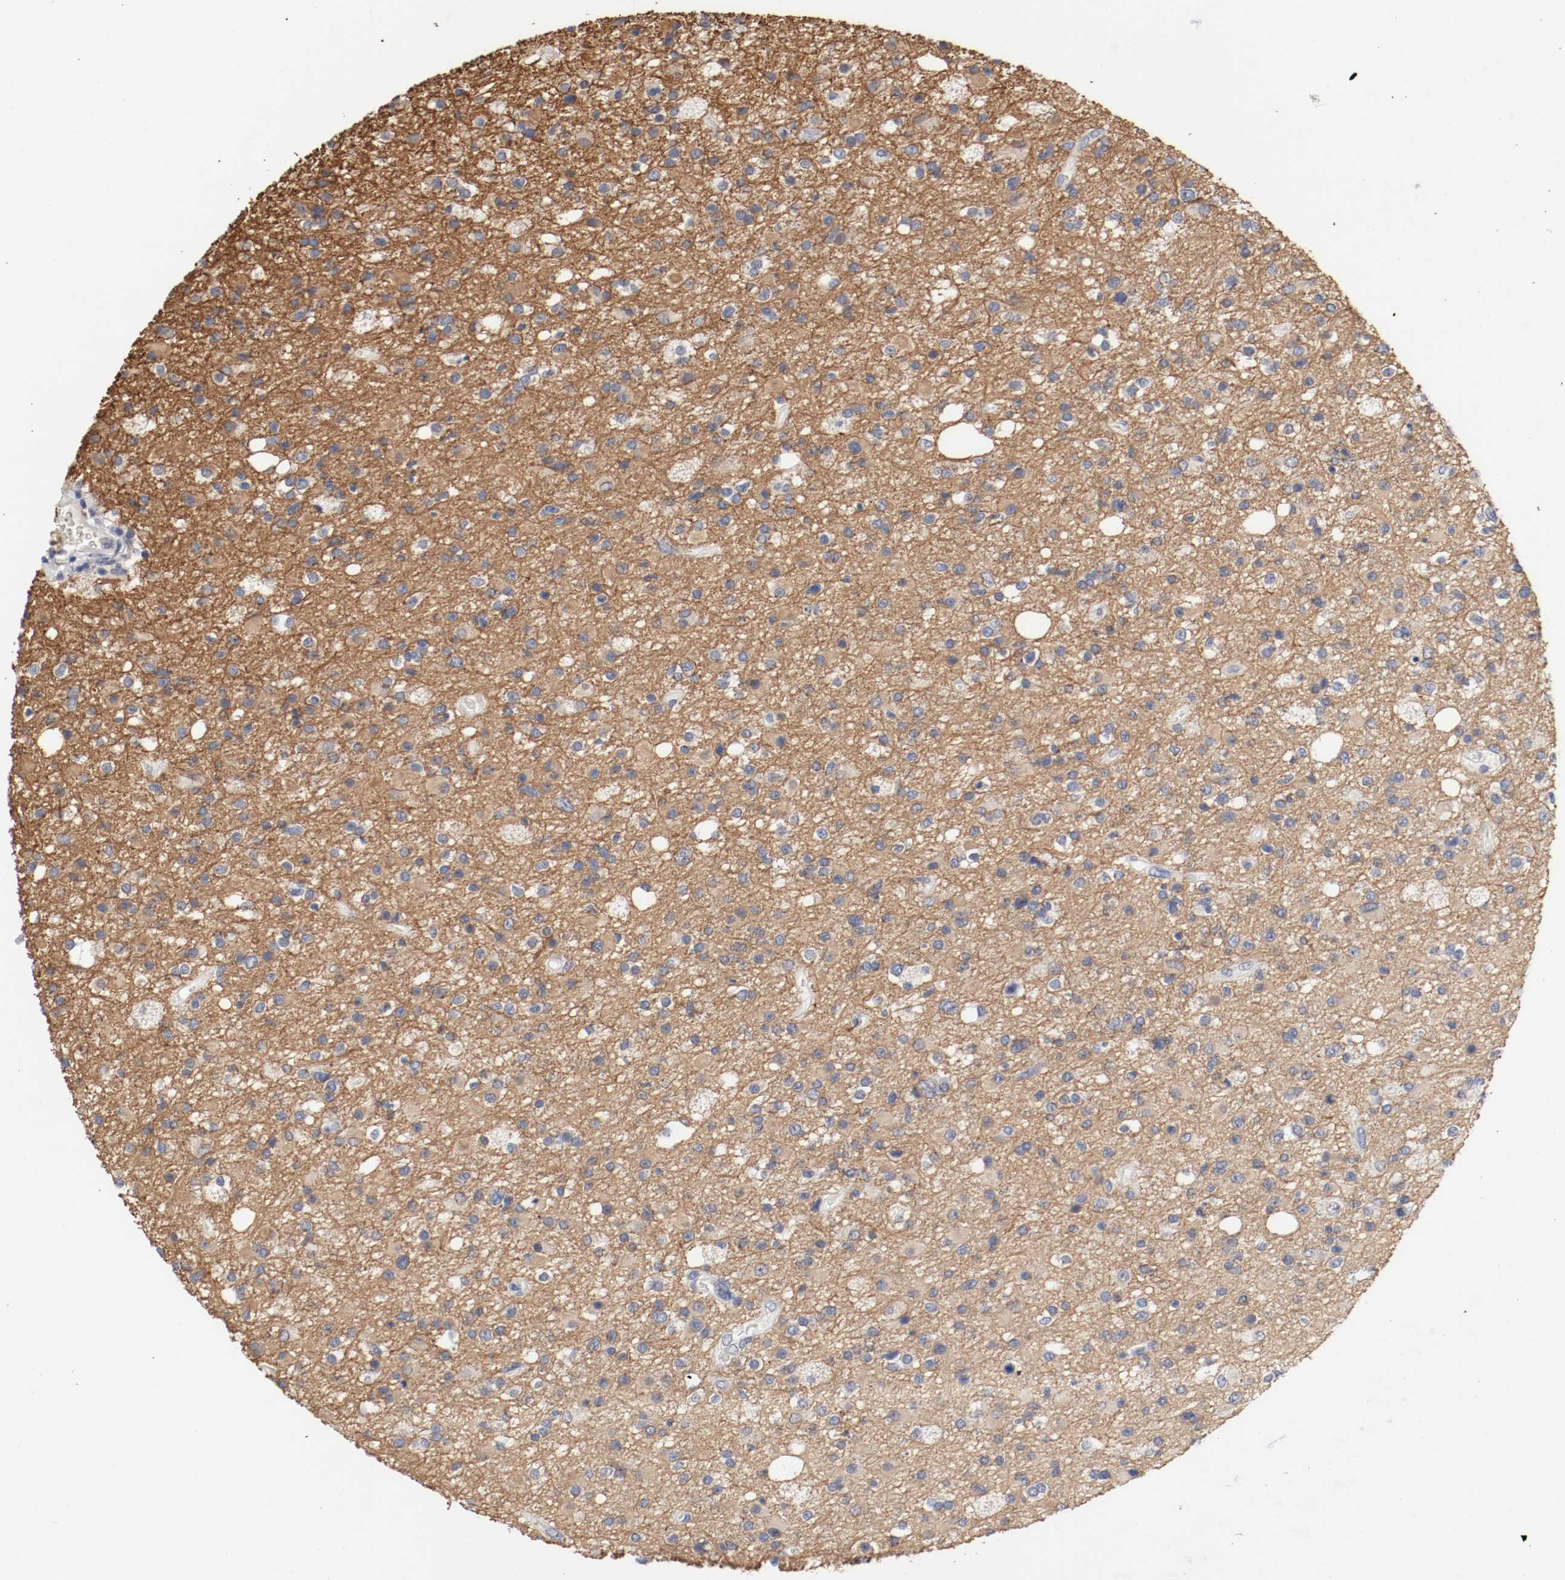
{"staining": {"intensity": "weak", "quantity": "25%-75%", "location": "cytoplasmic/membranous"}, "tissue": "glioma", "cell_type": "Tumor cells", "image_type": "cancer", "snomed": [{"axis": "morphology", "description": "Glioma, malignant, High grade"}, {"axis": "topography", "description": "Brain"}], "caption": "Glioma stained for a protein exhibits weak cytoplasmic/membranous positivity in tumor cells.", "gene": "CEBPE", "patient": {"sex": "male", "age": 33}}